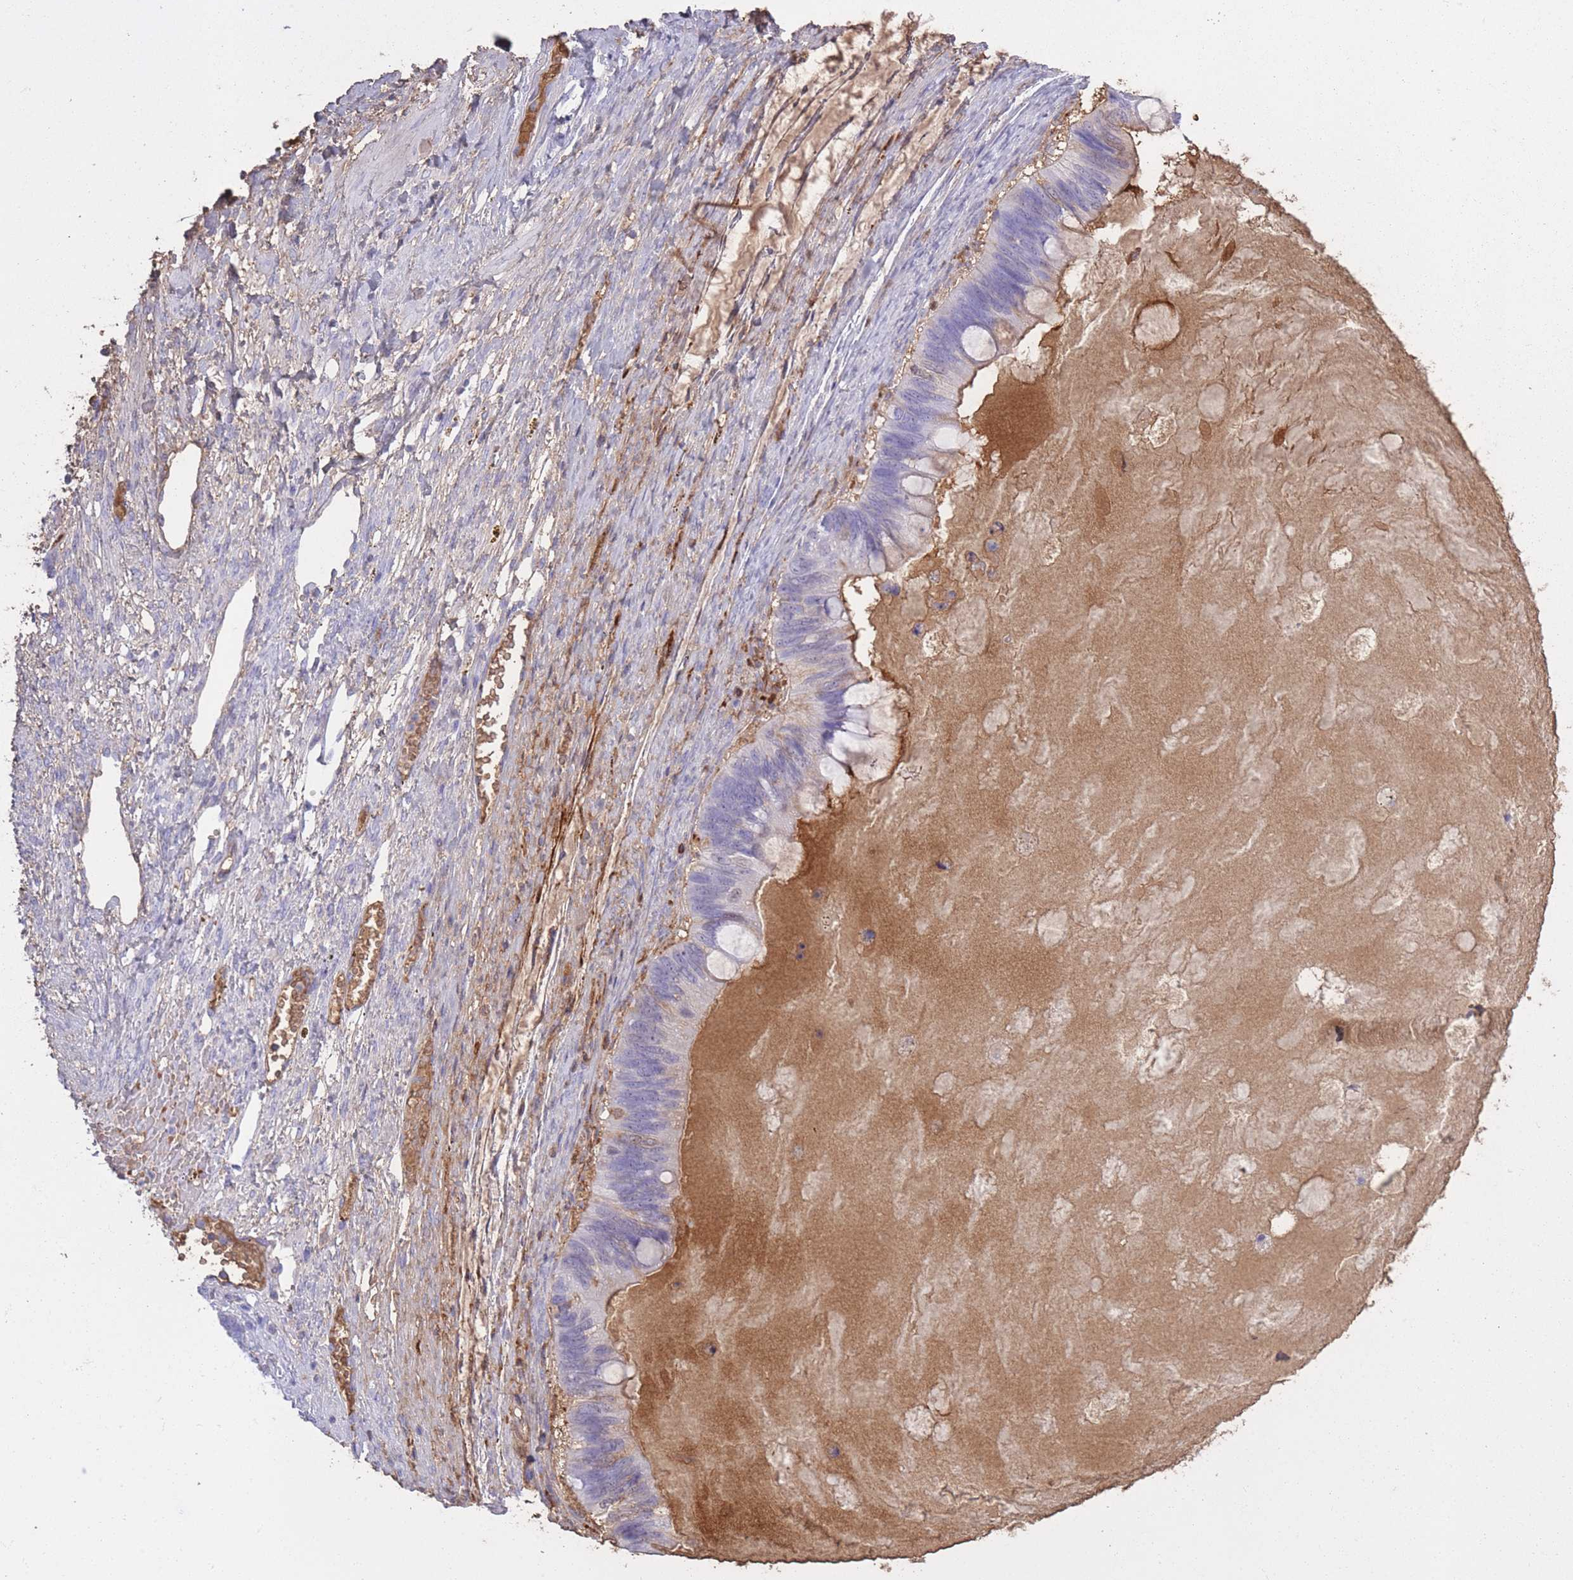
{"staining": {"intensity": "moderate", "quantity": "<25%", "location": "cytoplasmic/membranous"}, "tissue": "ovarian cancer", "cell_type": "Tumor cells", "image_type": "cancer", "snomed": [{"axis": "morphology", "description": "Cystadenocarcinoma, mucinous, NOS"}, {"axis": "topography", "description": "Ovary"}], "caption": "Brown immunohistochemical staining in ovarian mucinous cystadenocarcinoma demonstrates moderate cytoplasmic/membranous positivity in approximately <25% of tumor cells.", "gene": "AP3S2", "patient": {"sex": "female", "age": 61}}